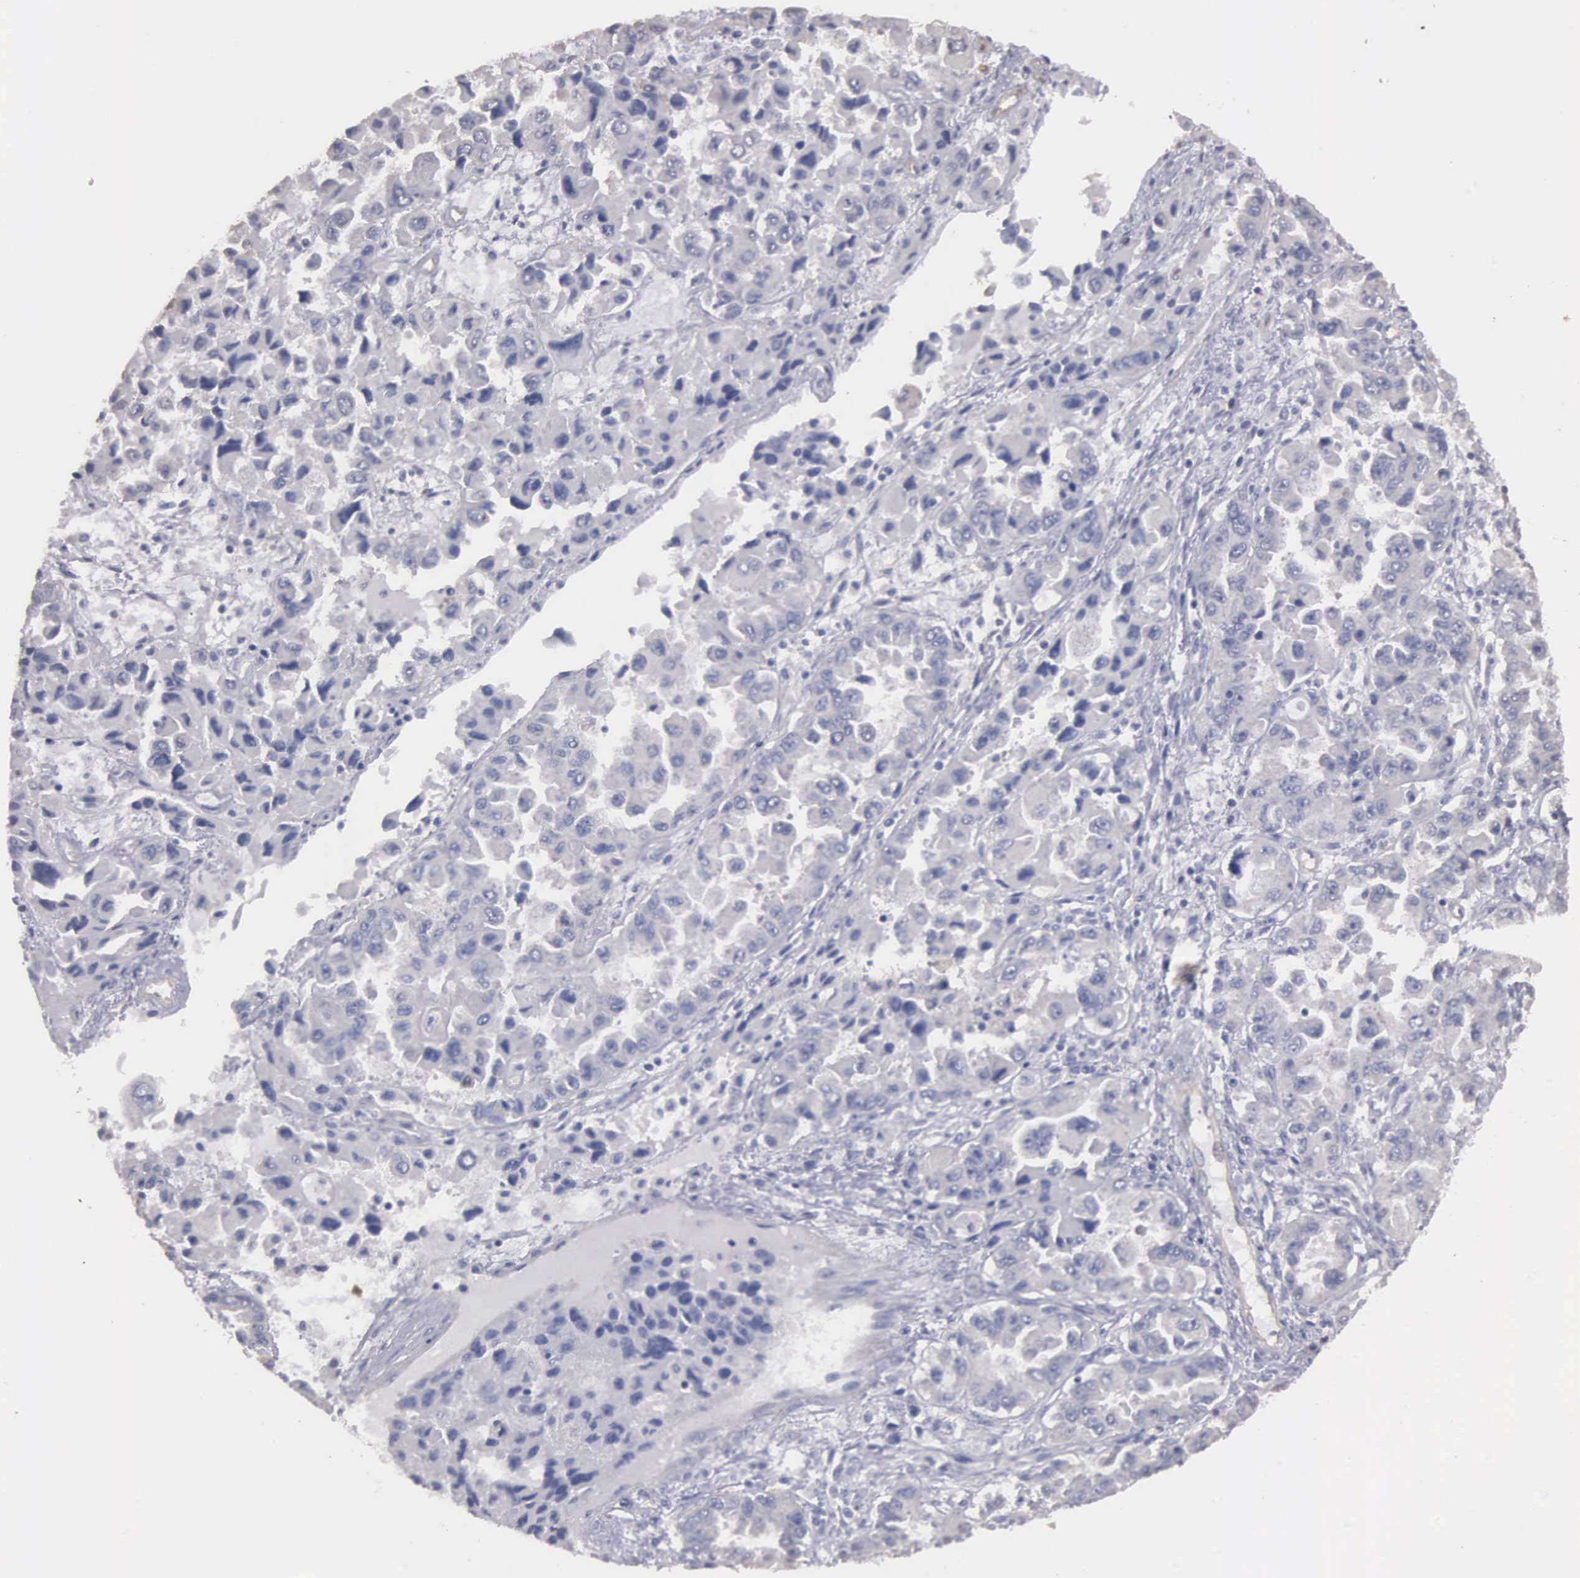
{"staining": {"intensity": "negative", "quantity": "none", "location": "none"}, "tissue": "ovarian cancer", "cell_type": "Tumor cells", "image_type": "cancer", "snomed": [{"axis": "morphology", "description": "Cystadenocarcinoma, serous, NOS"}, {"axis": "topography", "description": "Ovary"}], "caption": "This is an IHC histopathology image of human ovarian cancer. There is no positivity in tumor cells.", "gene": "ENO3", "patient": {"sex": "female", "age": 84}}